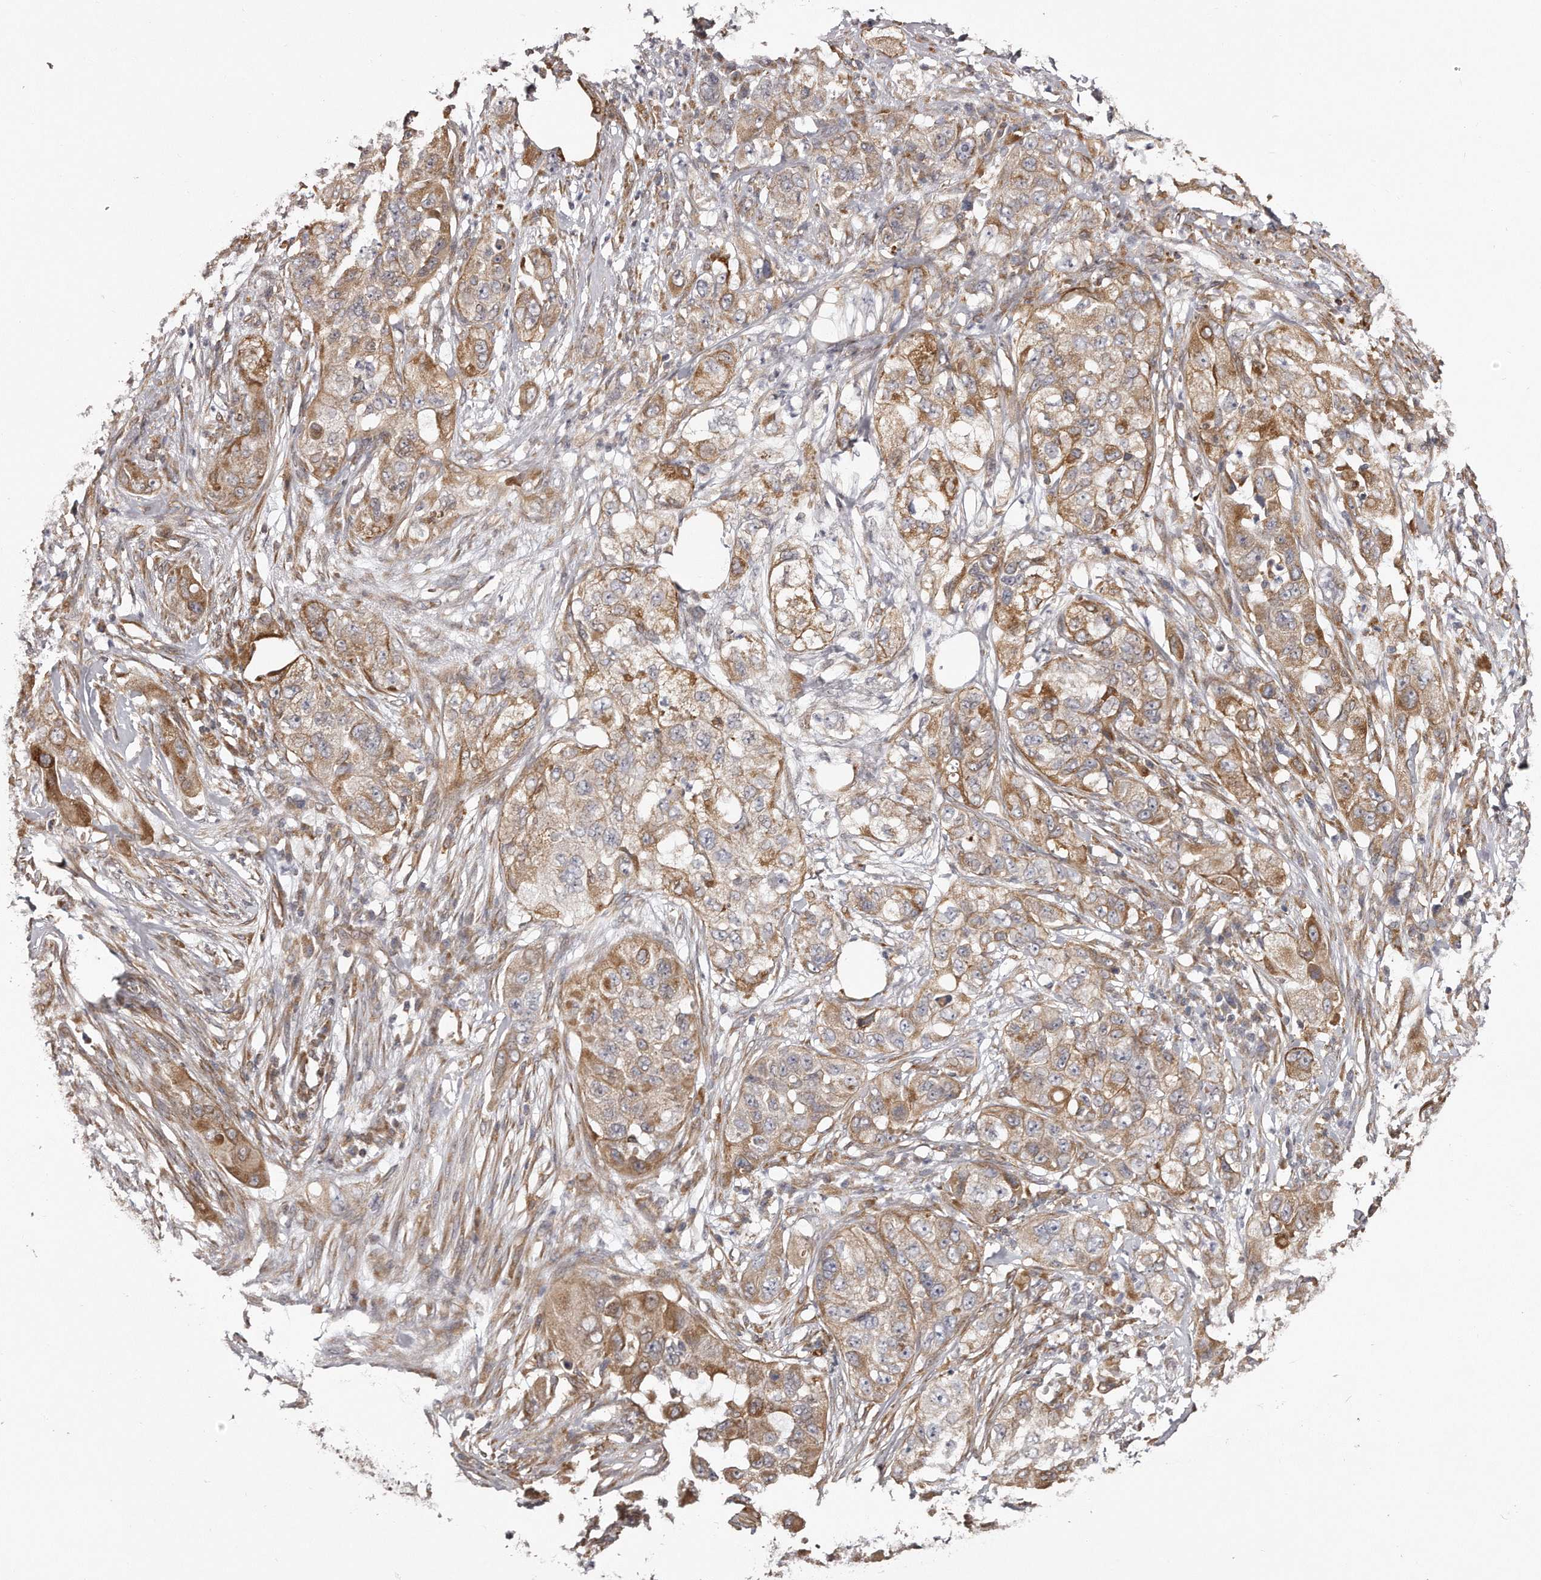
{"staining": {"intensity": "moderate", "quantity": ">75%", "location": "cytoplasmic/membranous"}, "tissue": "pancreatic cancer", "cell_type": "Tumor cells", "image_type": "cancer", "snomed": [{"axis": "morphology", "description": "Adenocarcinoma, NOS"}, {"axis": "topography", "description": "Pancreas"}], "caption": "About >75% of tumor cells in pancreatic adenocarcinoma exhibit moderate cytoplasmic/membranous protein staining as visualized by brown immunohistochemical staining.", "gene": "TRAPPC14", "patient": {"sex": "female", "age": 78}}